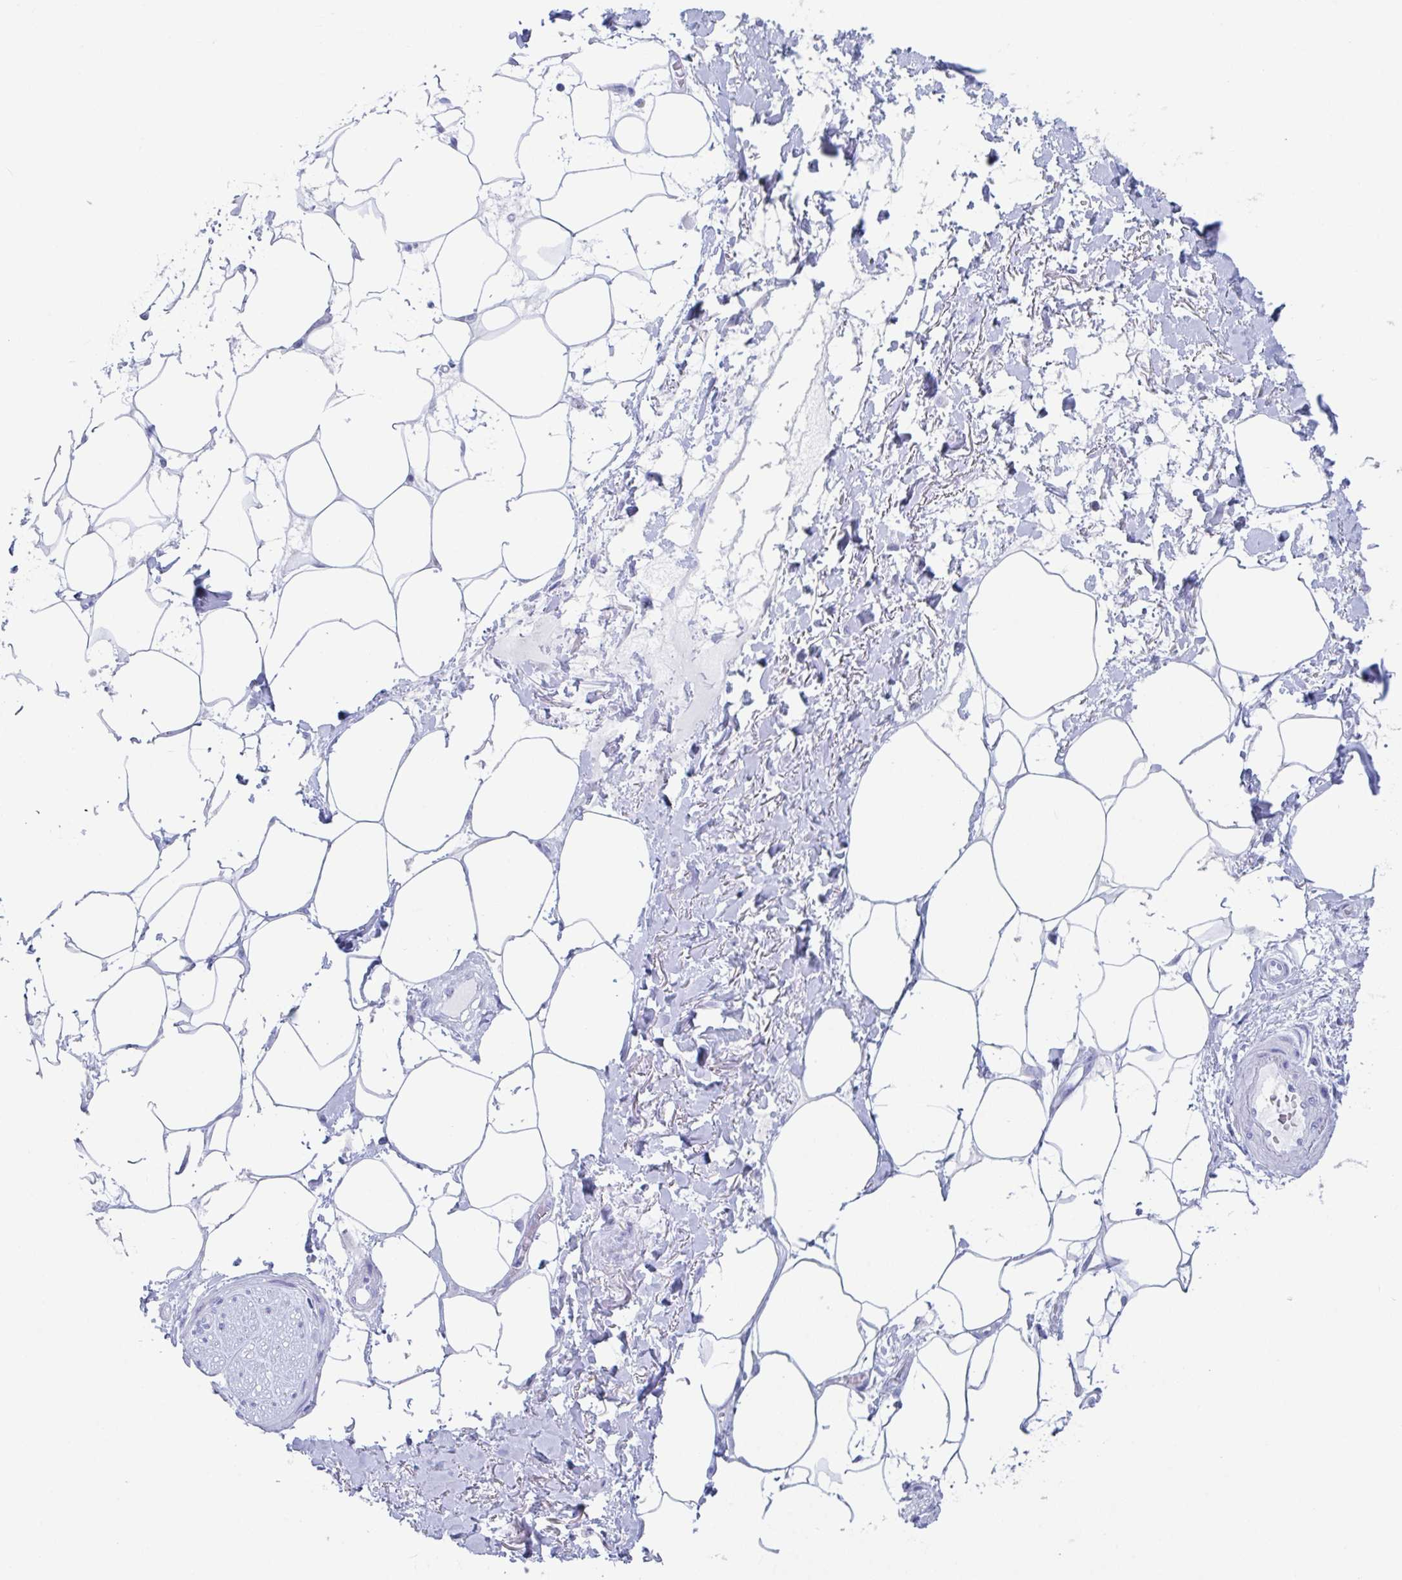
{"staining": {"intensity": "negative", "quantity": "none", "location": "none"}, "tissue": "adipose tissue", "cell_type": "Adipocytes", "image_type": "normal", "snomed": [{"axis": "morphology", "description": "Normal tissue, NOS"}, {"axis": "topography", "description": "Vagina"}, {"axis": "topography", "description": "Peripheral nerve tissue"}], "caption": "This image is of normal adipose tissue stained with IHC to label a protein in brown with the nuclei are counter-stained blue. There is no expression in adipocytes. The staining was performed using DAB to visualize the protein expression in brown, while the nuclei were stained in blue with hematoxylin (Magnification: 20x).", "gene": "ZPBP", "patient": {"sex": "female", "age": 71}}